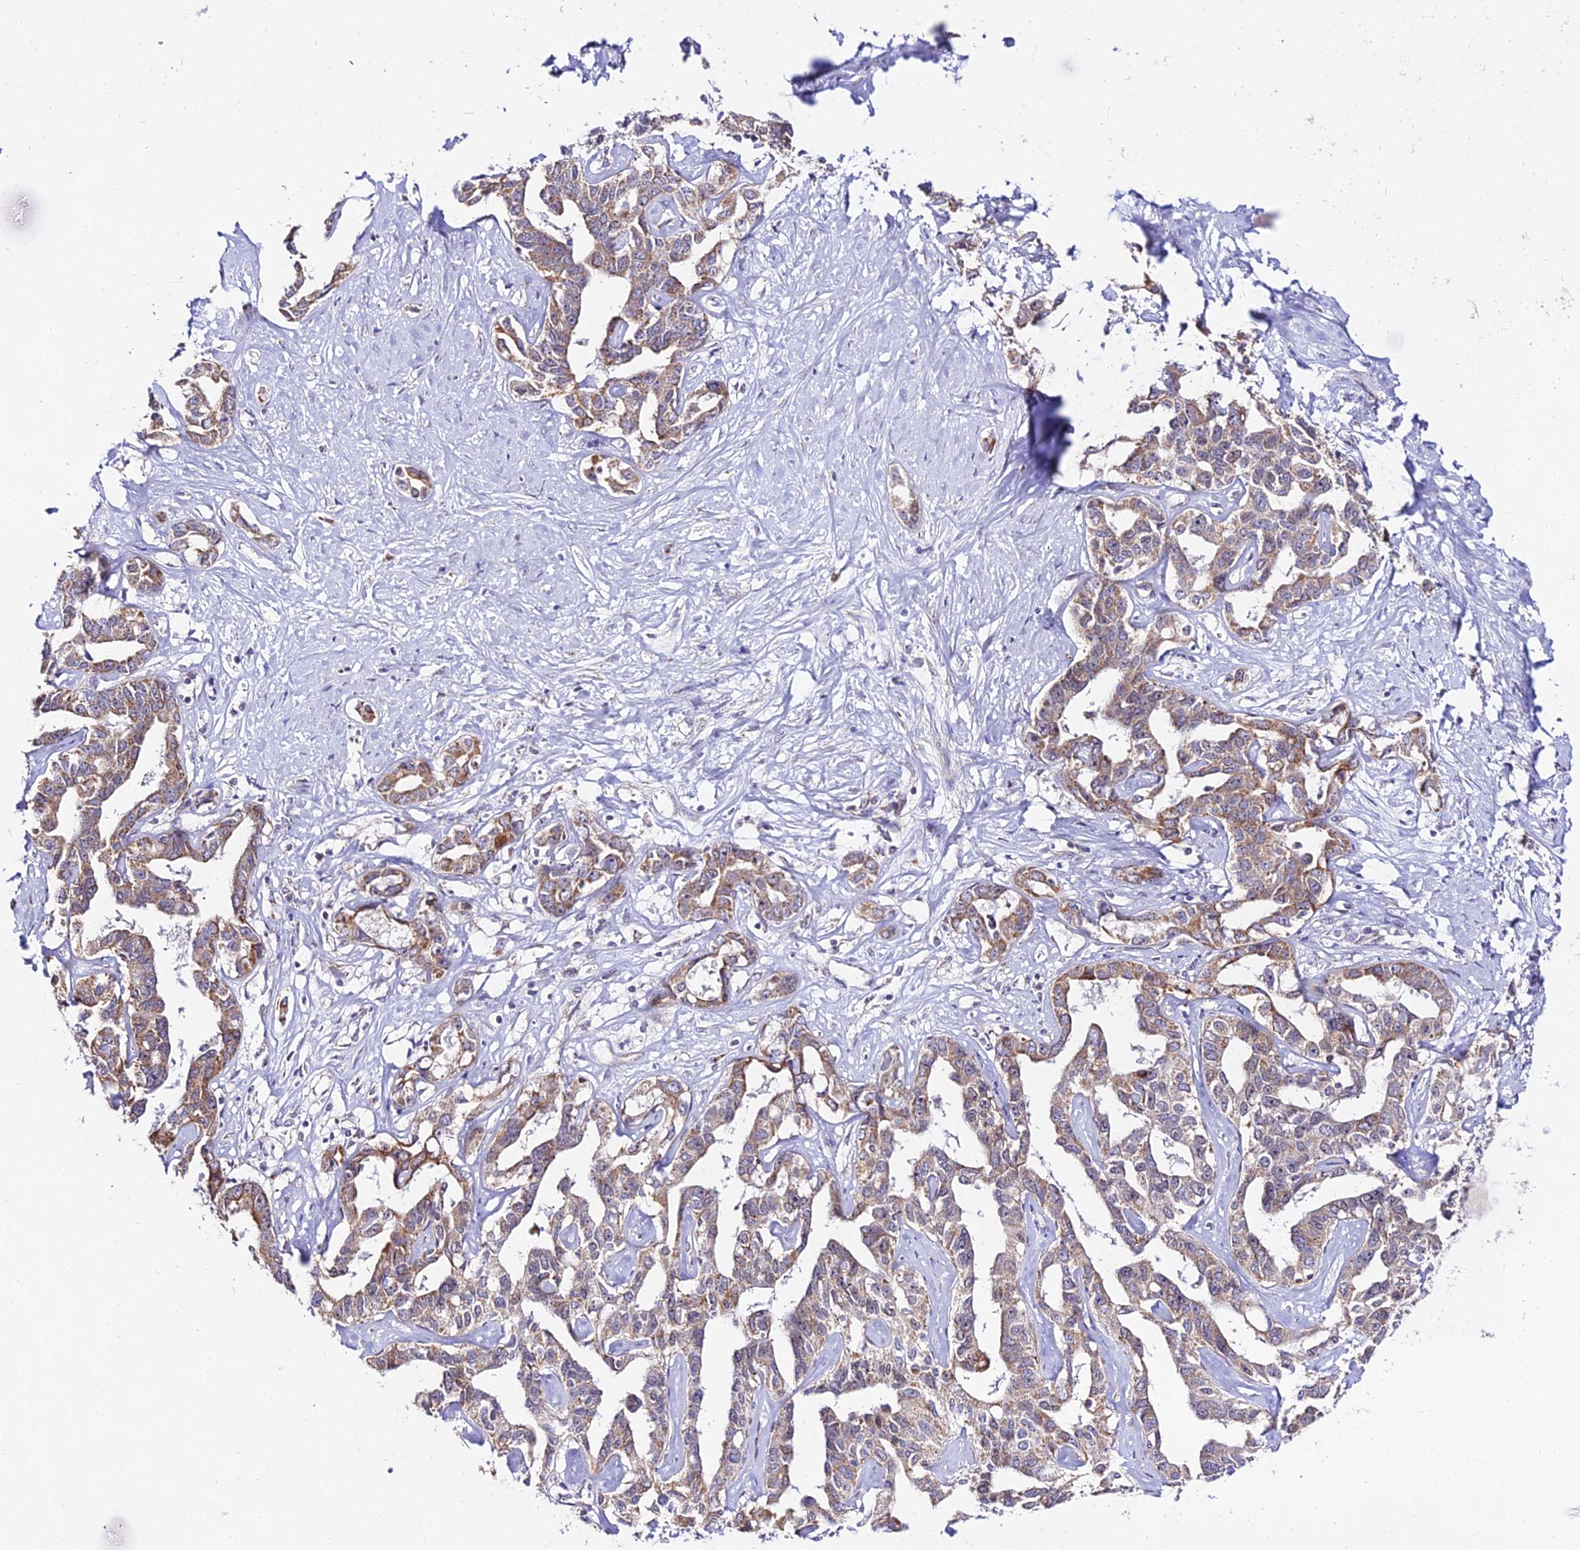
{"staining": {"intensity": "moderate", "quantity": ">75%", "location": "cytoplasmic/membranous"}, "tissue": "liver cancer", "cell_type": "Tumor cells", "image_type": "cancer", "snomed": [{"axis": "morphology", "description": "Cholangiocarcinoma"}, {"axis": "topography", "description": "Liver"}], "caption": "Moderate cytoplasmic/membranous staining is seen in about >75% of tumor cells in liver cancer (cholangiocarcinoma). (Brightfield microscopy of DAB IHC at high magnification).", "gene": "ATP5PB", "patient": {"sex": "male", "age": 59}}